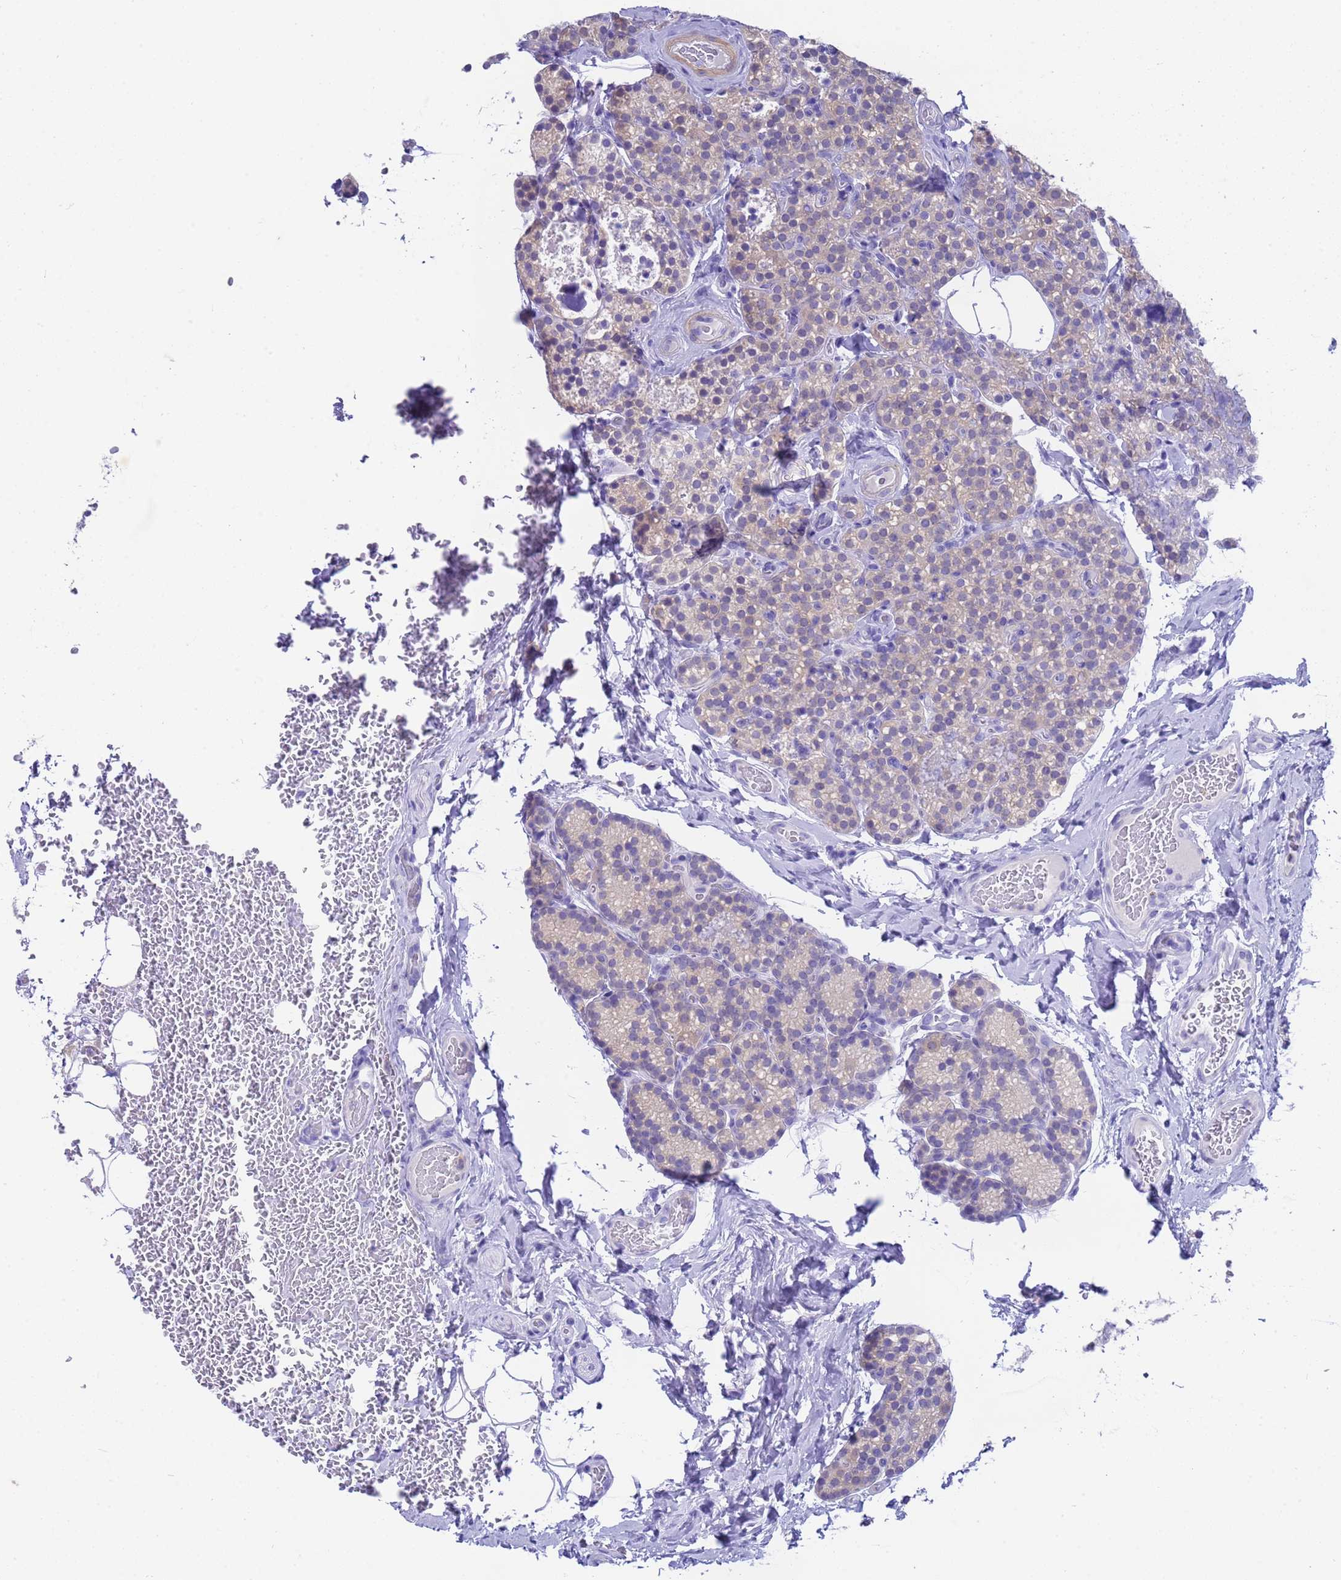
{"staining": {"intensity": "negative", "quantity": "none", "location": "none"}, "tissue": "parathyroid gland", "cell_type": "Glandular cells", "image_type": "normal", "snomed": [{"axis": "morphology", "description": "Normal tissue, NOS"}, {"axis": "topography", "description": "Parathyroid gland"}], "caption": "This is an immunohistochemistry (IHC) micrograph of benign human parathyroid gland. There is no staining in glandular cells.", "gene": "USP38", "patient": {"sex": "female", "age": 45}}